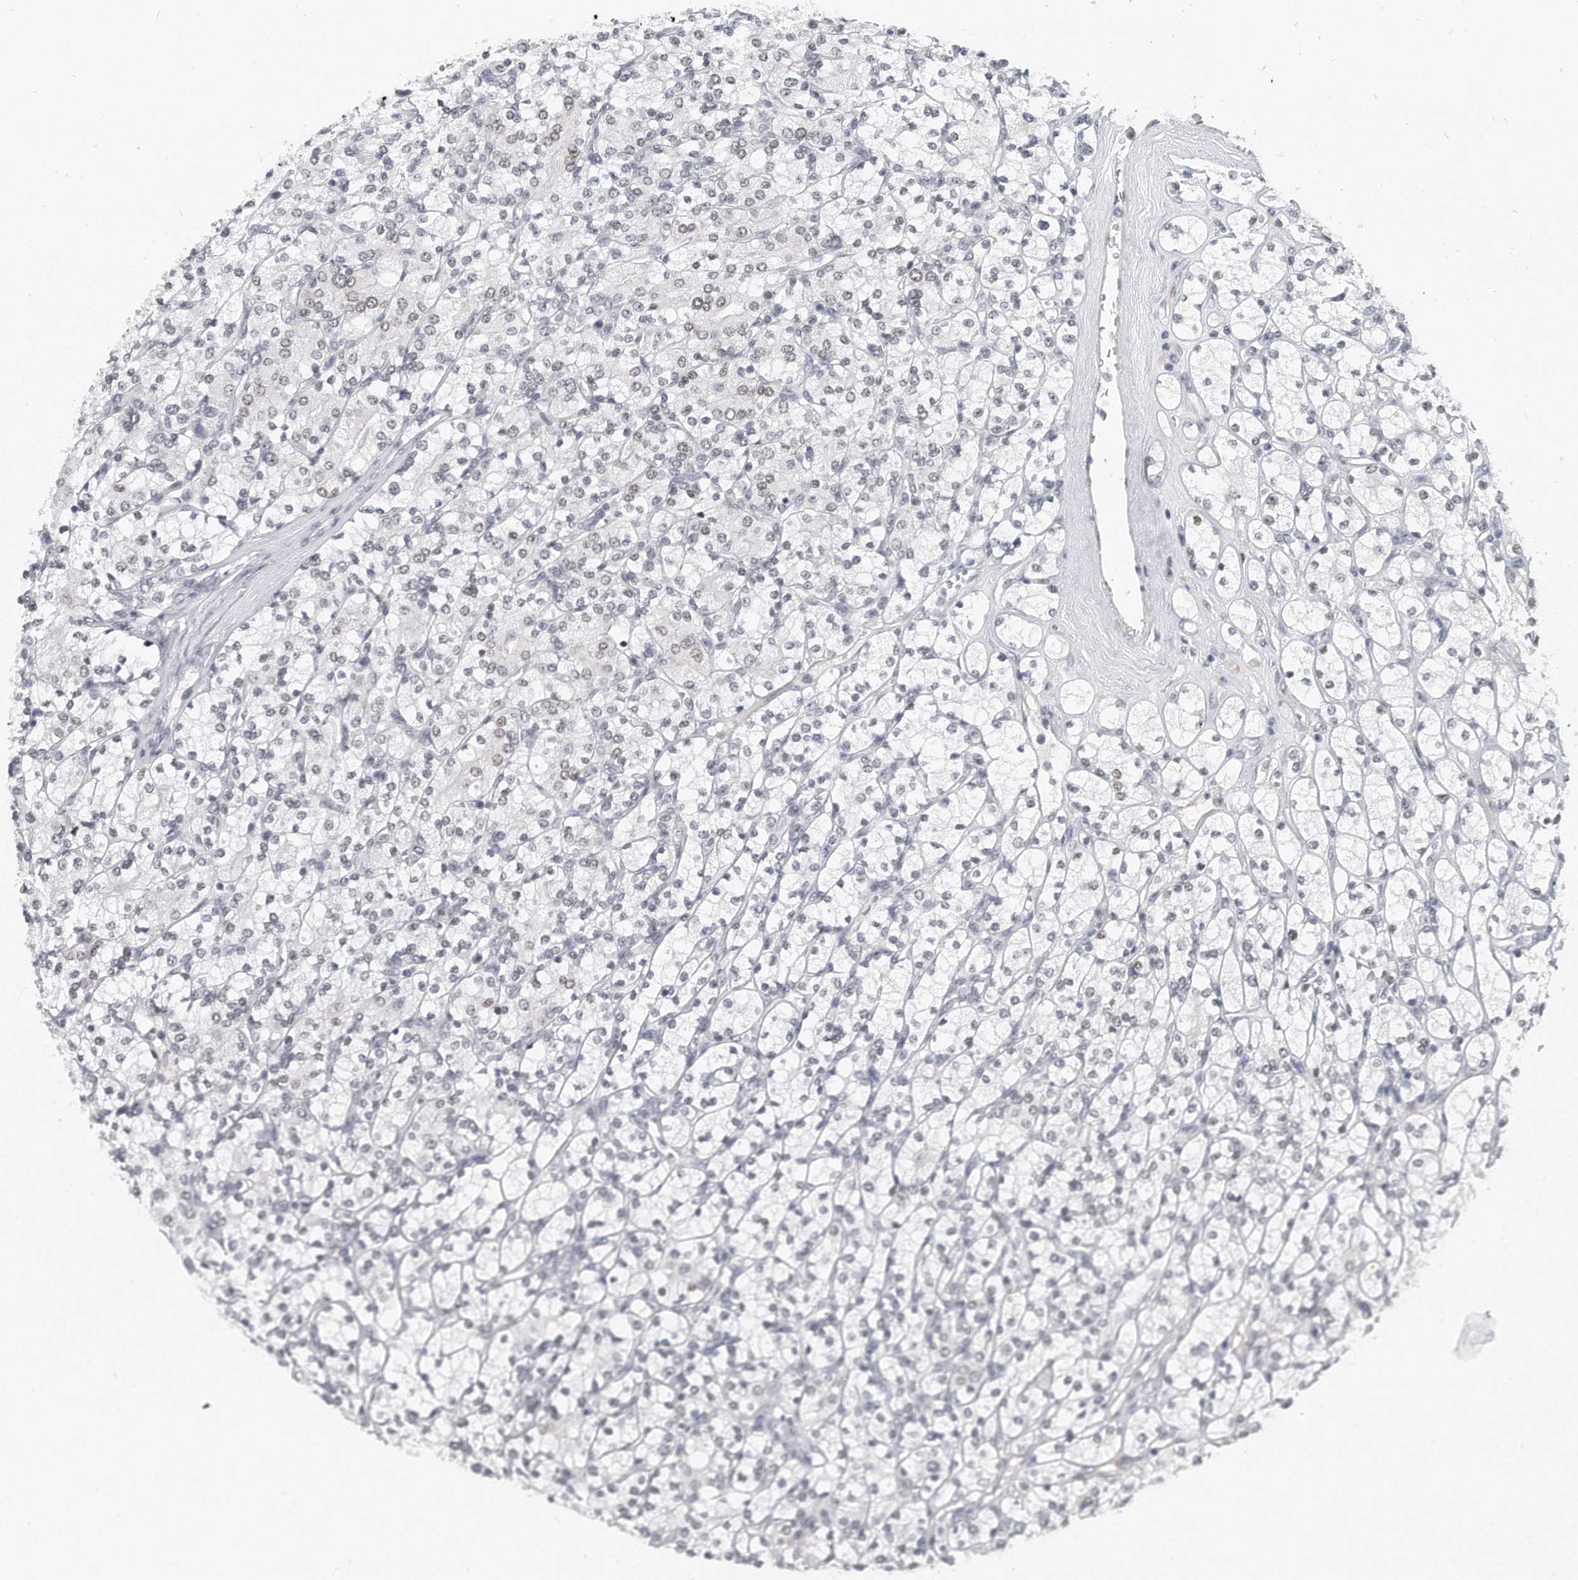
{"staining": {"intensity": "weak", "quantity": "<25%", "location": "nuclear"}, "tissue": "renal cancer", "cell_type": "Tumor cells", "image_type": "cancer", "snomed": [{"axis": "morphology", "description": "Adenocarcinoma, NOS"}, {"axis": "topography", "description": "Kidney"}], "caption": "This is an immunohistochemistry image of renal adenocarcinoma. There is no expression in tumor cells.", "gene": "TFCP2L1", "patient": {"sex": "male", "age": 77}}